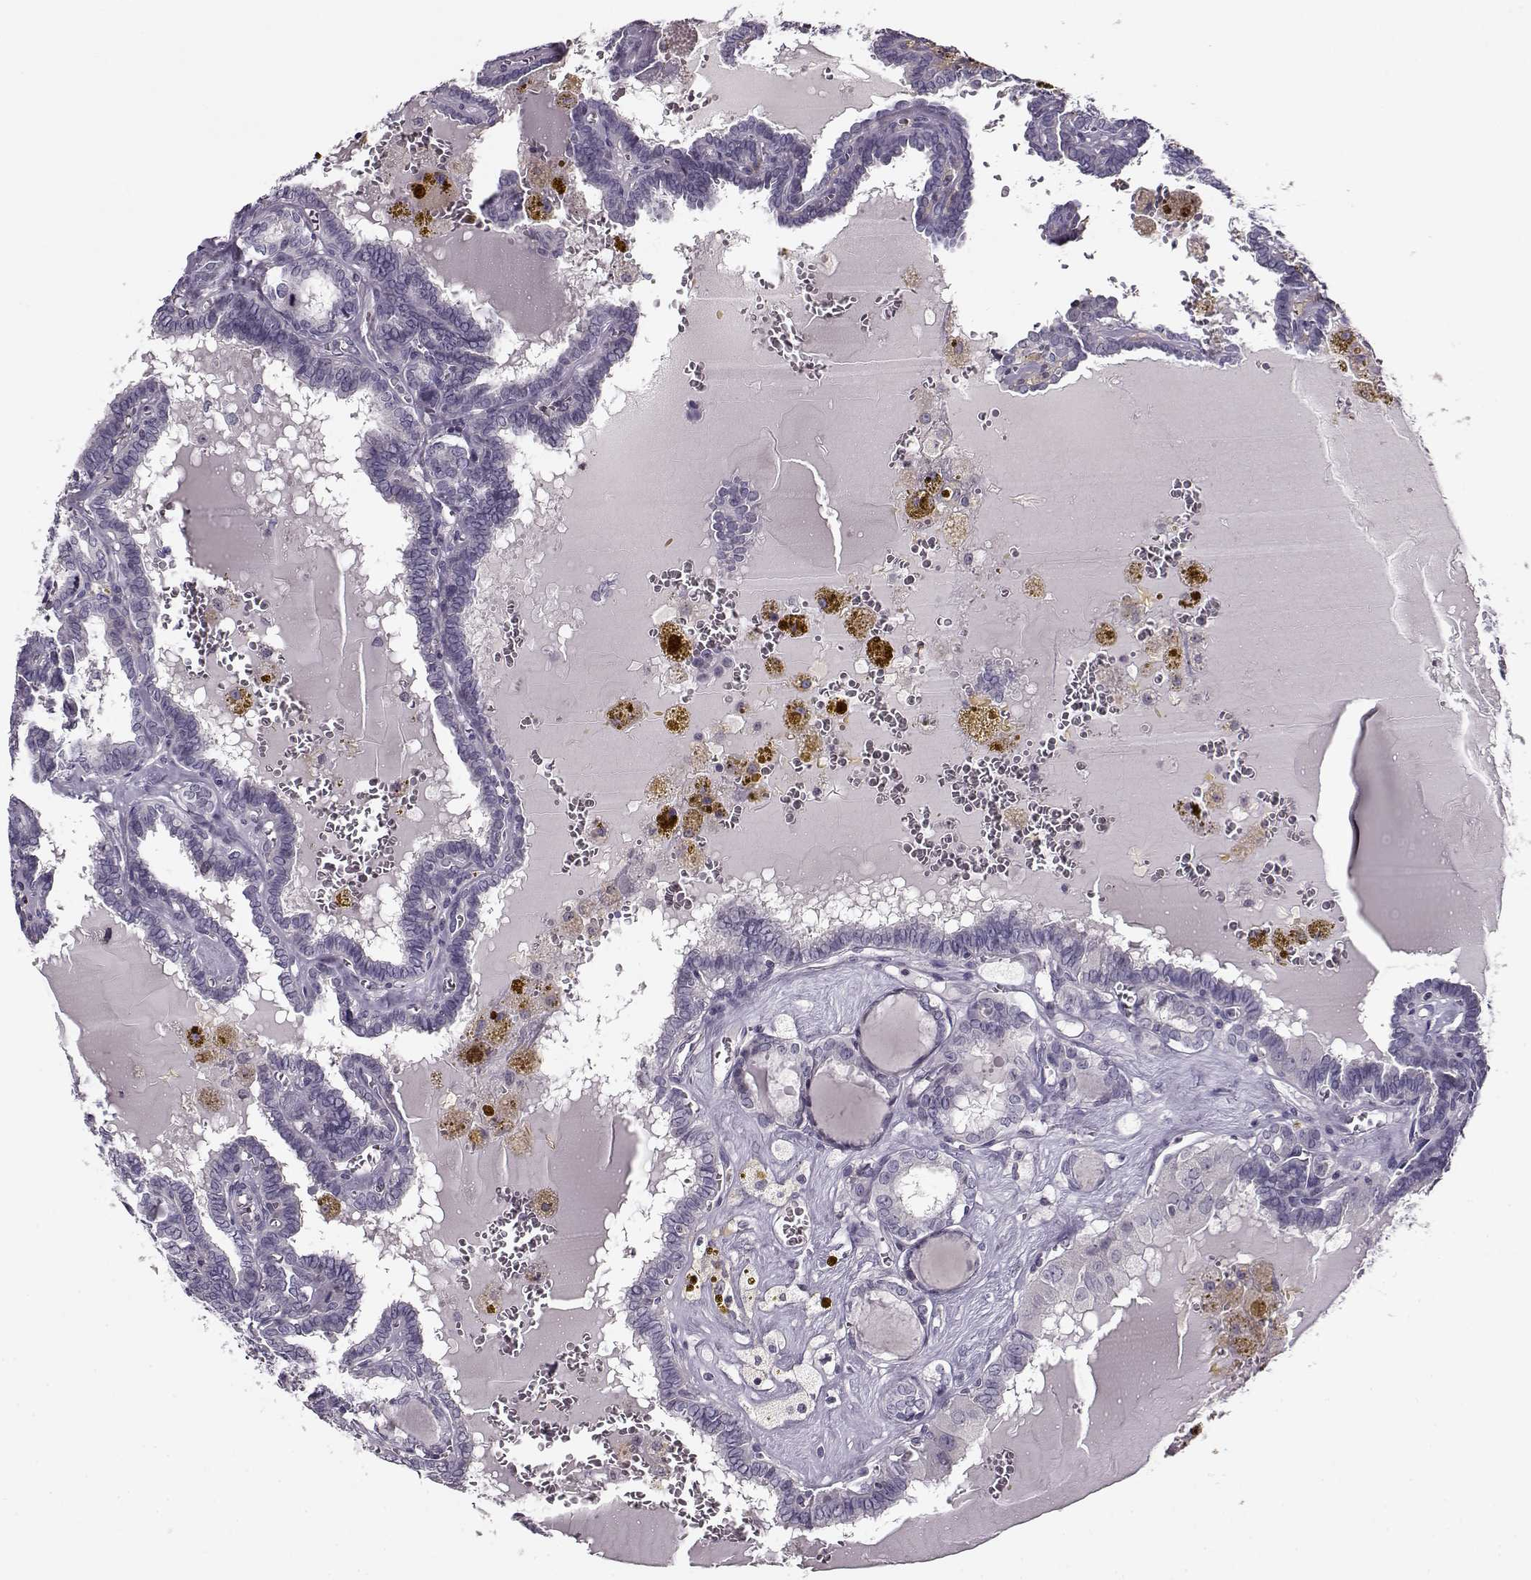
{"staining": {"intensity": "negative", "quantity": "none", "location": "none"}, "tissue": "thyroid cancer", "cell_type": "Tumor cells", "image_type": "cancer", "snomed": [{"axis": "morphology", "description": "Papillary adenocarcinoma, NOS"}, {"axis": "topography", "description": "Thyroid gland"}], "caption": "This is a photomicrograph of IHC staining of thyroid cancer, which shows no staining in tumor cells.", "gene": "RP1L1", "patient": {"sex": "female", "age": 39}}